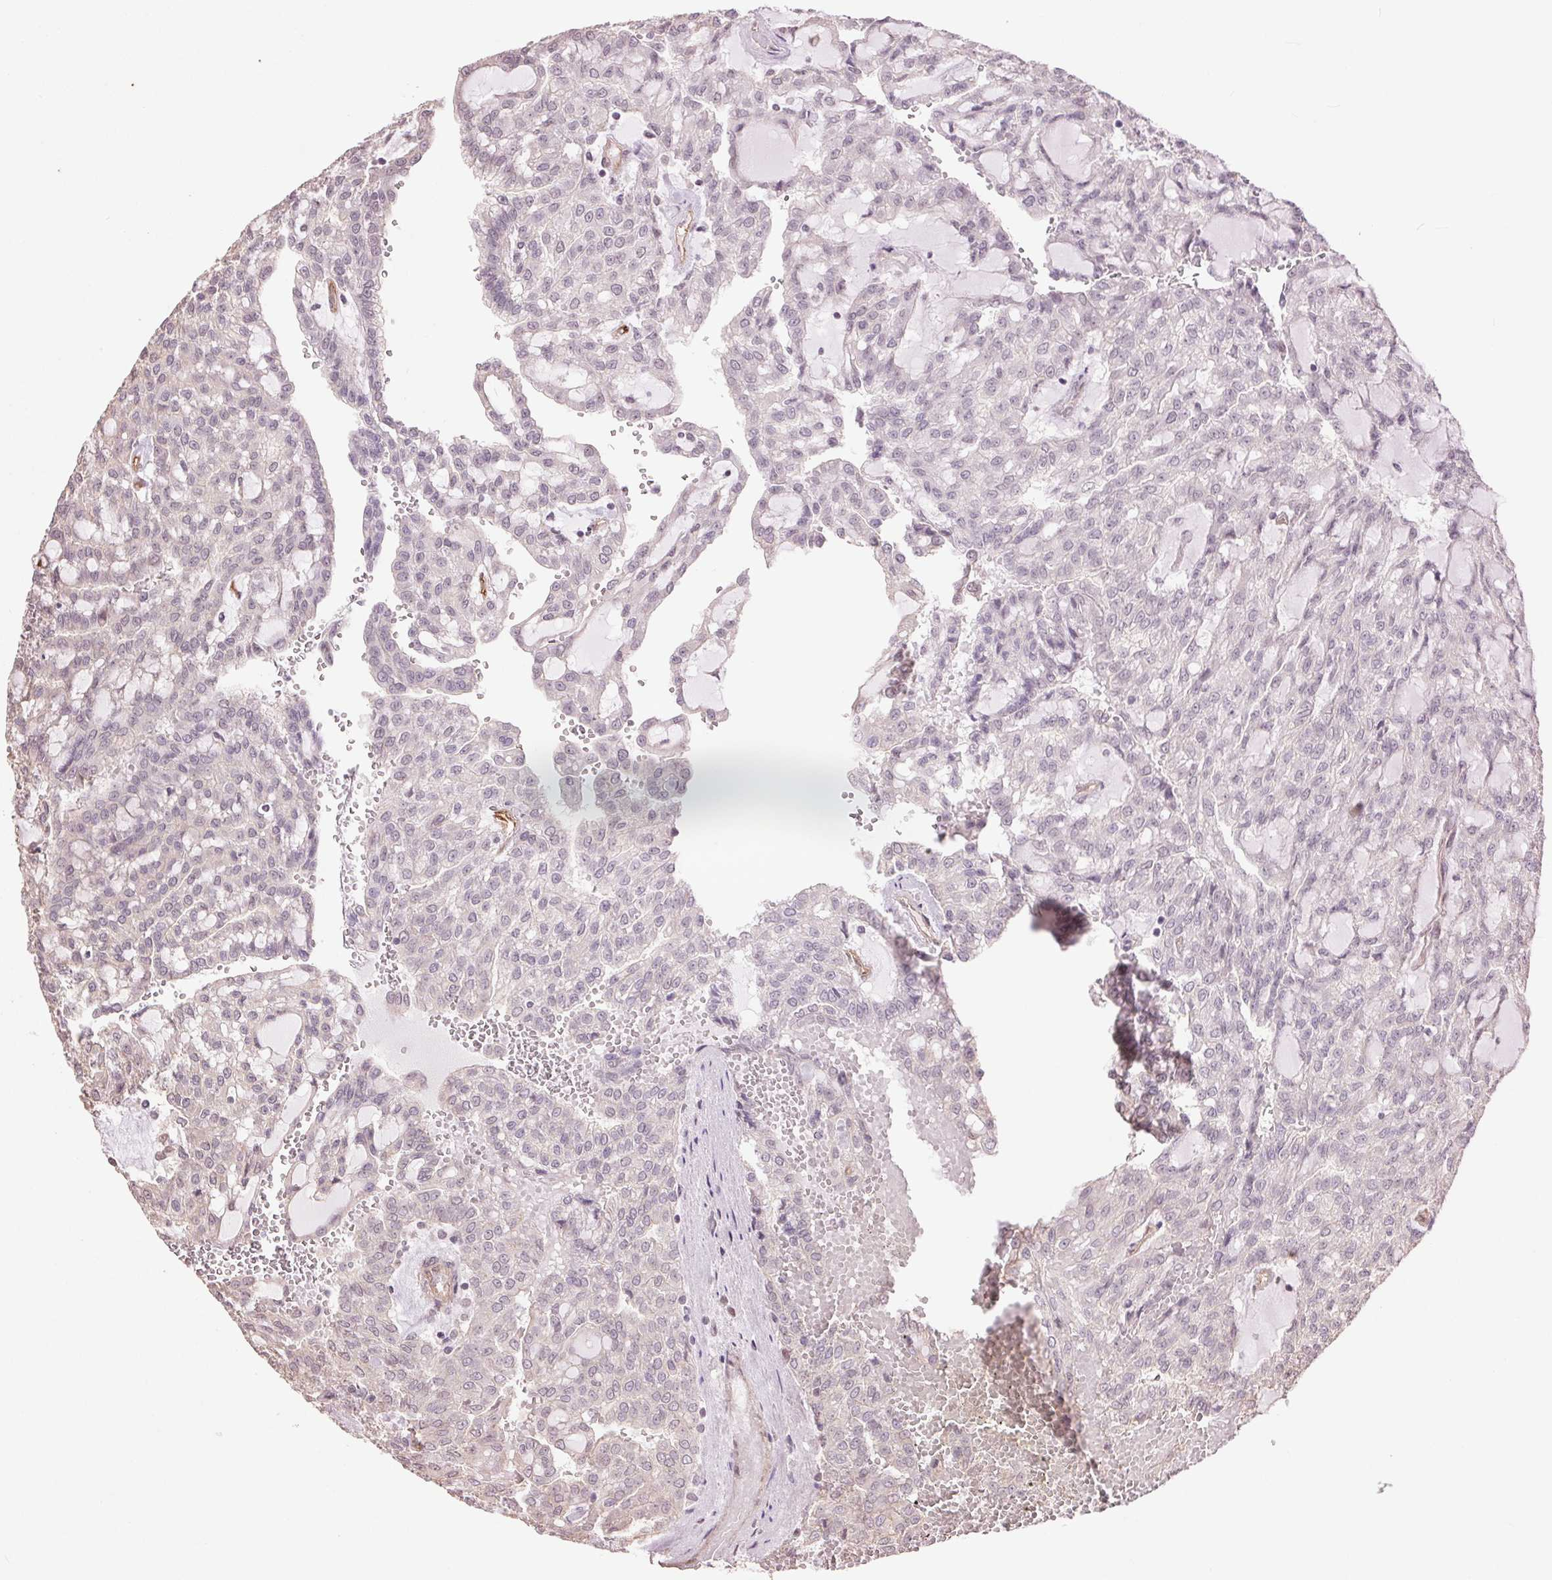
{"staining": {"intensity": "negative", "quantity": "none", "location": "none"}, "tissue": "renal cancer", "cell_type": "Tumor cells", "image_type": "cancer", "snomed": [{"axis": "morphology", "description": "Adenocarcinoma, NOS"}, {"axis": "topography", "description": "Kidney"}], "caption": "DAB immunohistochemical staining of human renal cancer (adenocarcinoma) reveals no significant positivity in tumor cells.", "gene": "PALM", "patient": {"sex": "male", "age": 63}}